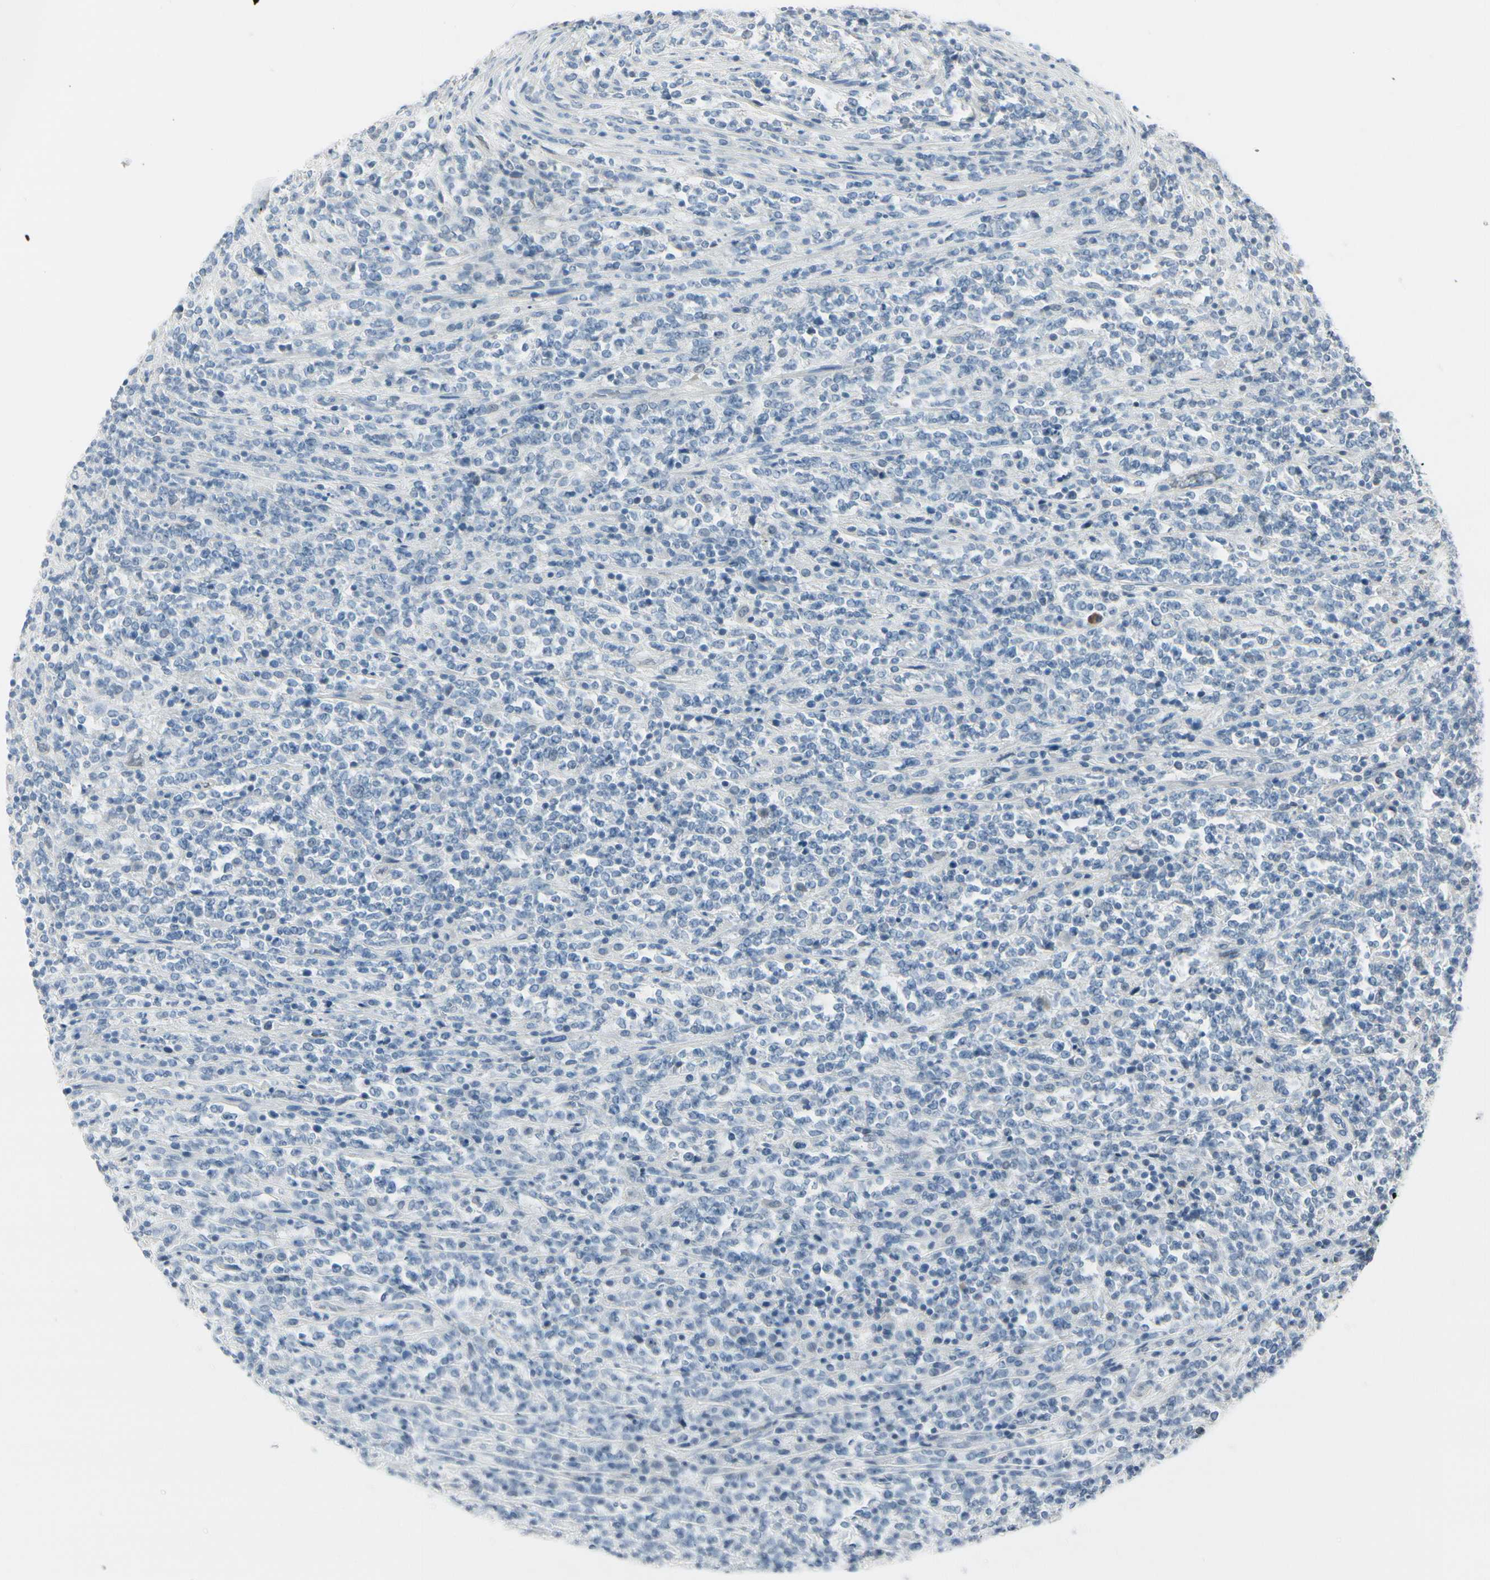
{"staining": {"intensity": "negative", "quantity": "none", "location": "none"}, "tissue": "lymphoma", "cell_type": "Tumor cells", "image_type": "cancer", "snomed": [{"axis": "morphology", "description": "Malignant lymphoma, non-Hodgkin's type, High grade"}, {"axis": "topography", "description": "Soft tissue"}], "caption": "DAB immunohistochemical staining of high-grade malignant lymphoma, non-Hodgkin's type reveals no significant positivity in tumor cells. (Brightfield microscopy of DAB immunohistochemistry at high magnification).", "gene": "CDHR5", "patient": {"sex": "male", "age": 18}}